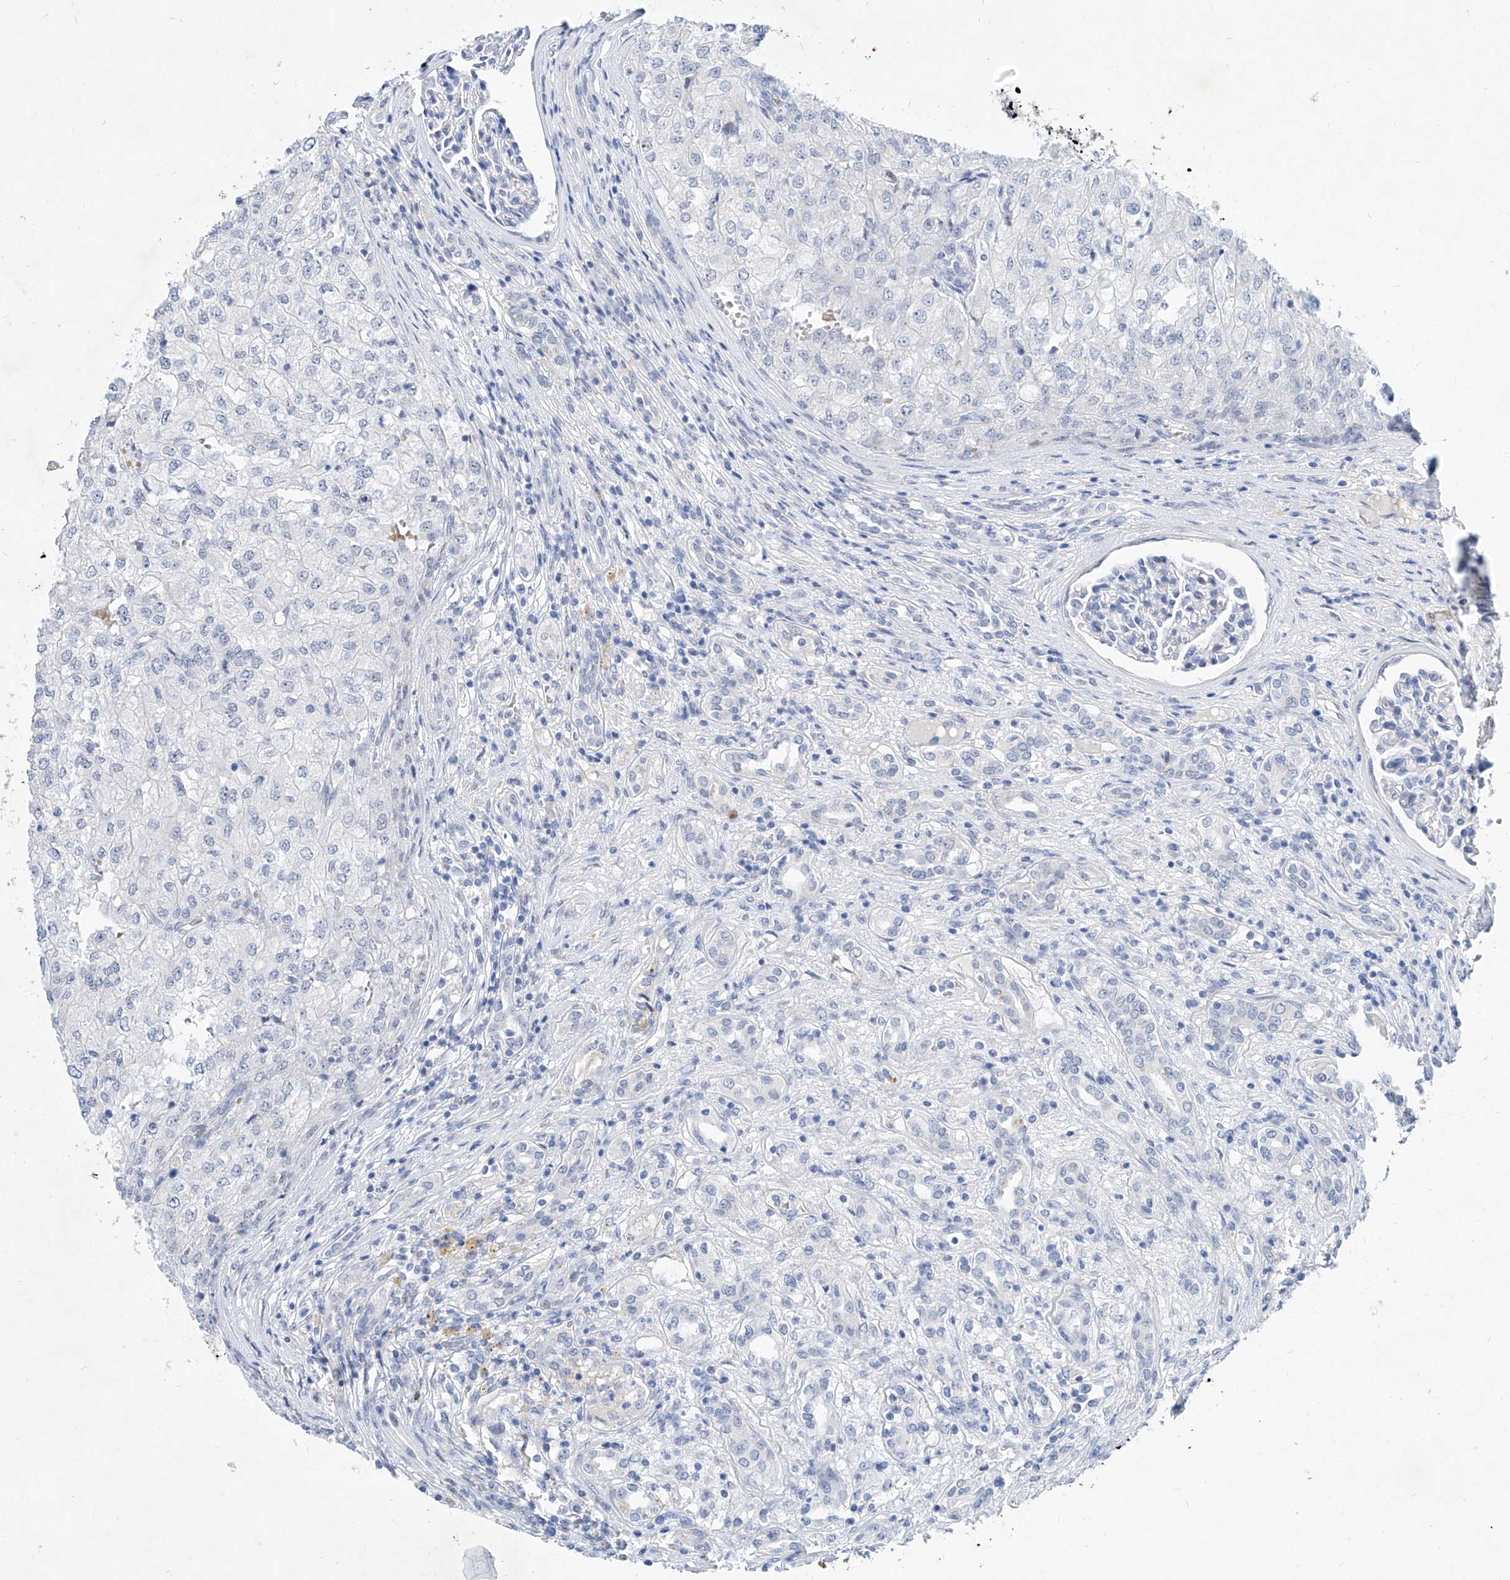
{"staining": {"intensity": "negative", "quantity": "none", "location": "none"}, "tissue": "renal cancer", "cell_type": "Tumor cells", "image_type": "cancer", "snomed": [{"axis": "morphology", "description": "Adenocarcinoma, NOS"}, {"axis": "topography", "description": "Kidney"}], "caption": "This is an immunohistochemistry photomicrograph of renal cancer (adenocarcinoma). There is no positivity in tumor cells.", "gene": "BPTF", "patient": {"sex": "female", "age": 54}}